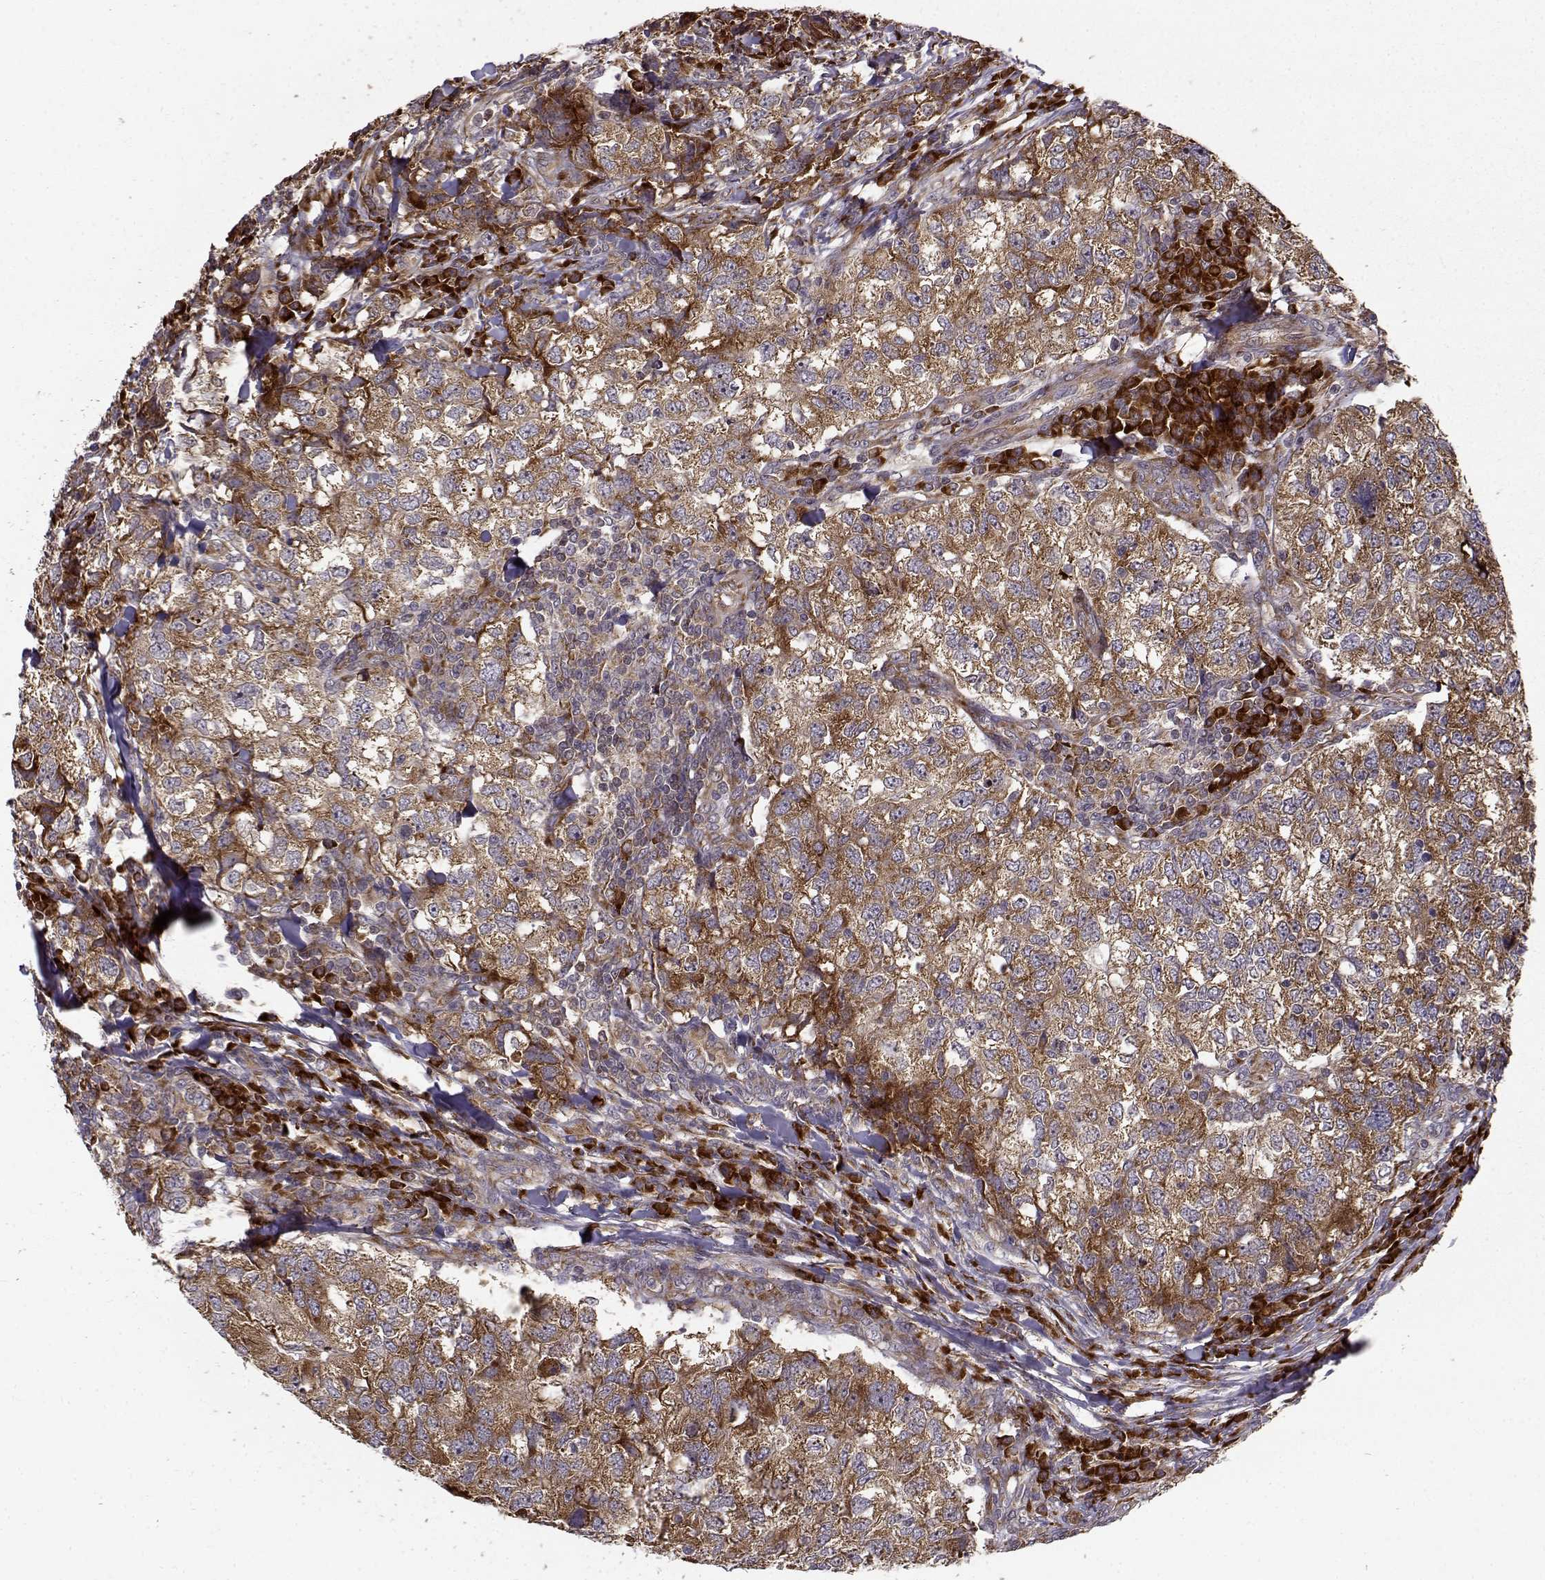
{"staining": {"intensity": "moderate", "quantity": ">75%", "location": "cytoplasmic/membranous"}, "tissue": "breast cancer", "cell_type": "Tumor cells", "image_type": "cancer", "snomed": [{"axis": "morphology", "description": "Duct carcinoma"}, {"axis": "topography", "description": "Breast"}], "caption": "A micrograph showing moderate cytoplasmic/membranous staining in about >75% of tumor cells in breast cancer (invasive ductal carcinoma), as visualized by brown immunohistochemical staining.", "gene": "RPL31", "patient": {"sex": "female", "age": 30}}